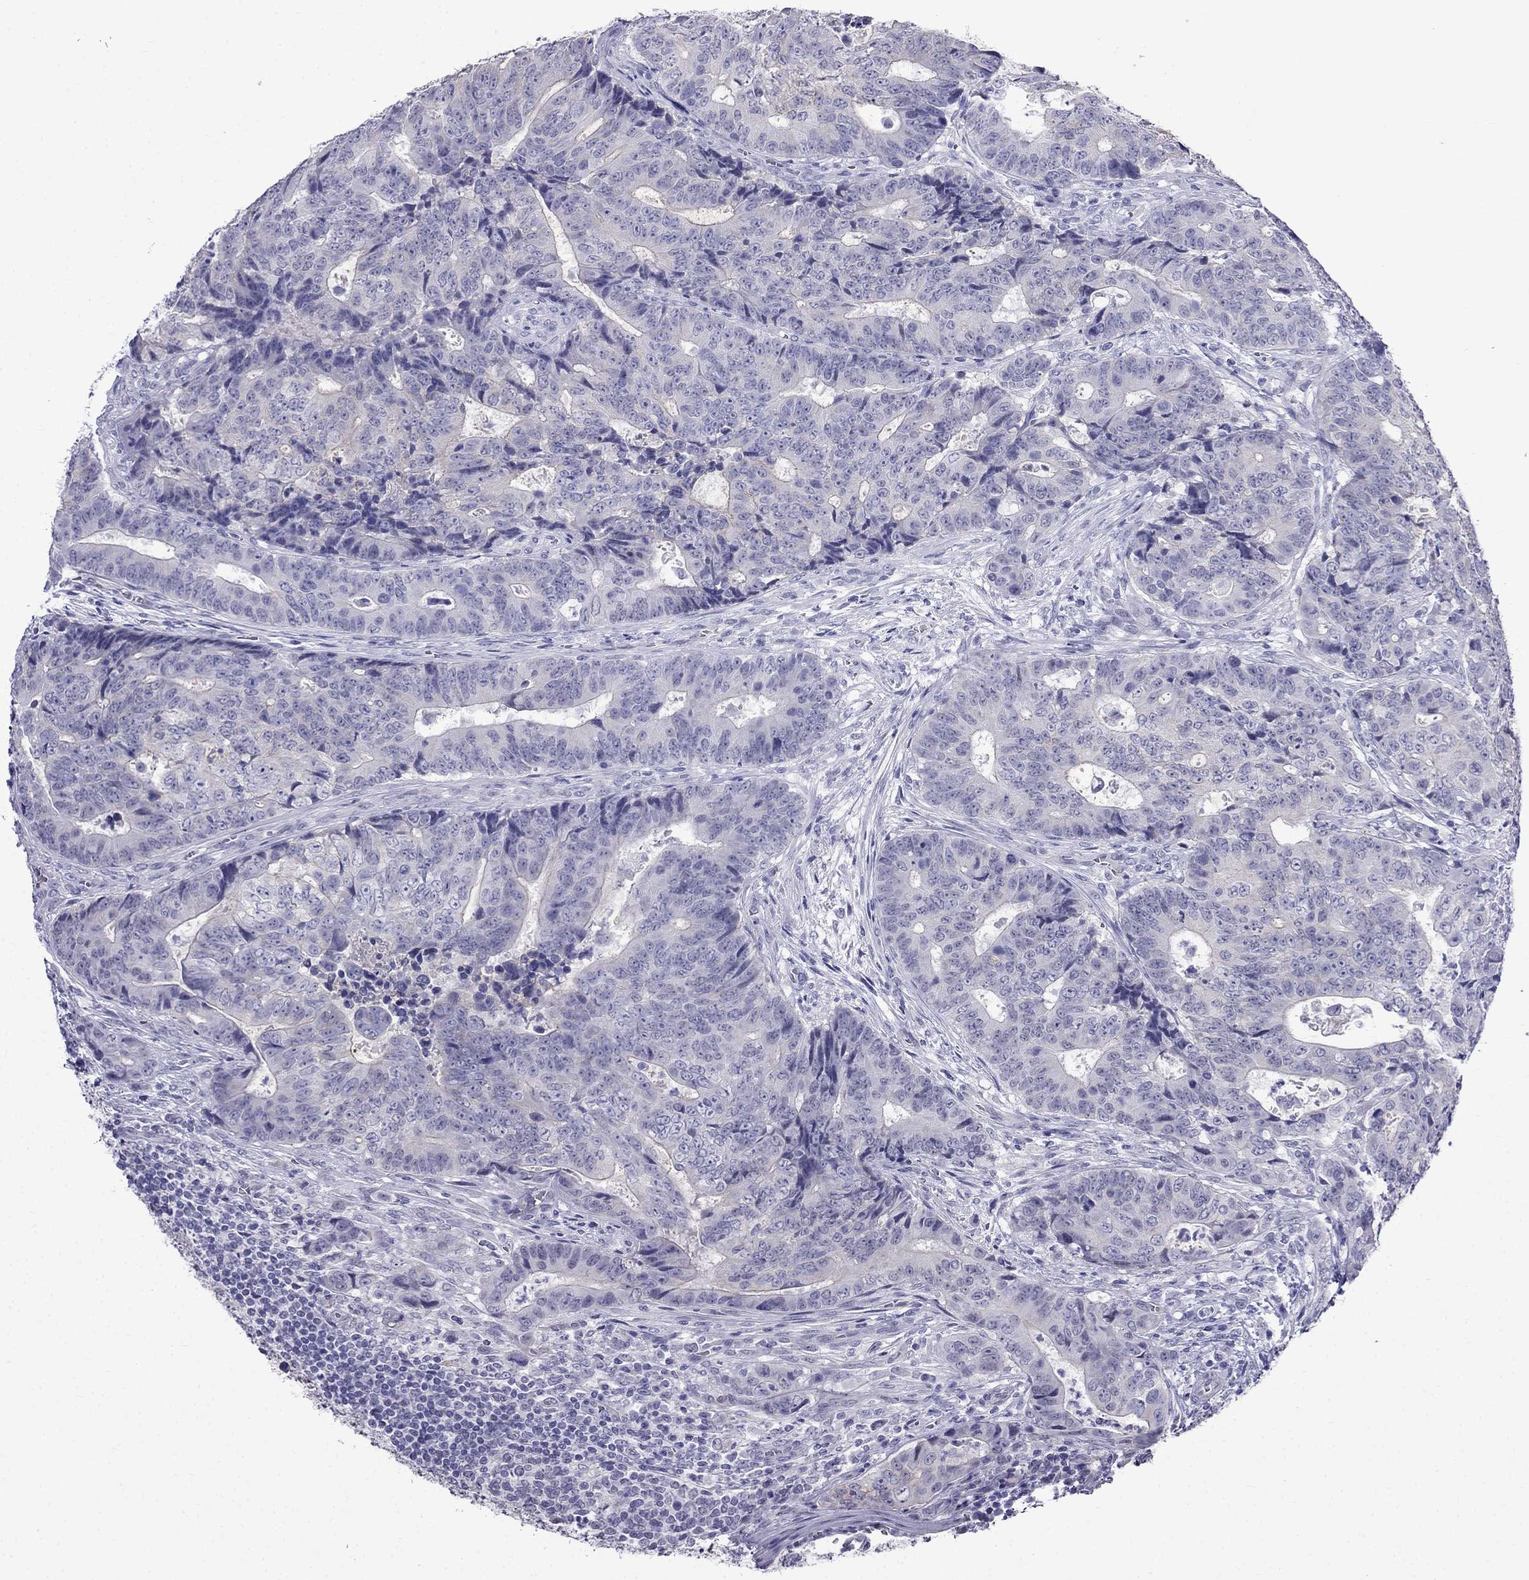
{"staining": {"intensity": "negative", "quantity": "none", "location": "none"}, "tissue": "colorectal cancer", "cell_type": "Tumor cells", "image_type": "cancer", "snomed": [{"axis": "morphology", "description": "Adenocarcinoma, NOS"}, {"axis": "topography", "description": "Colon"}], "caption": "The image displays no significant positivity in tumor cells of colorectal adenocarcinoma.", "gene": "MGP", "patient": {"sex": "female", "age": 48}}